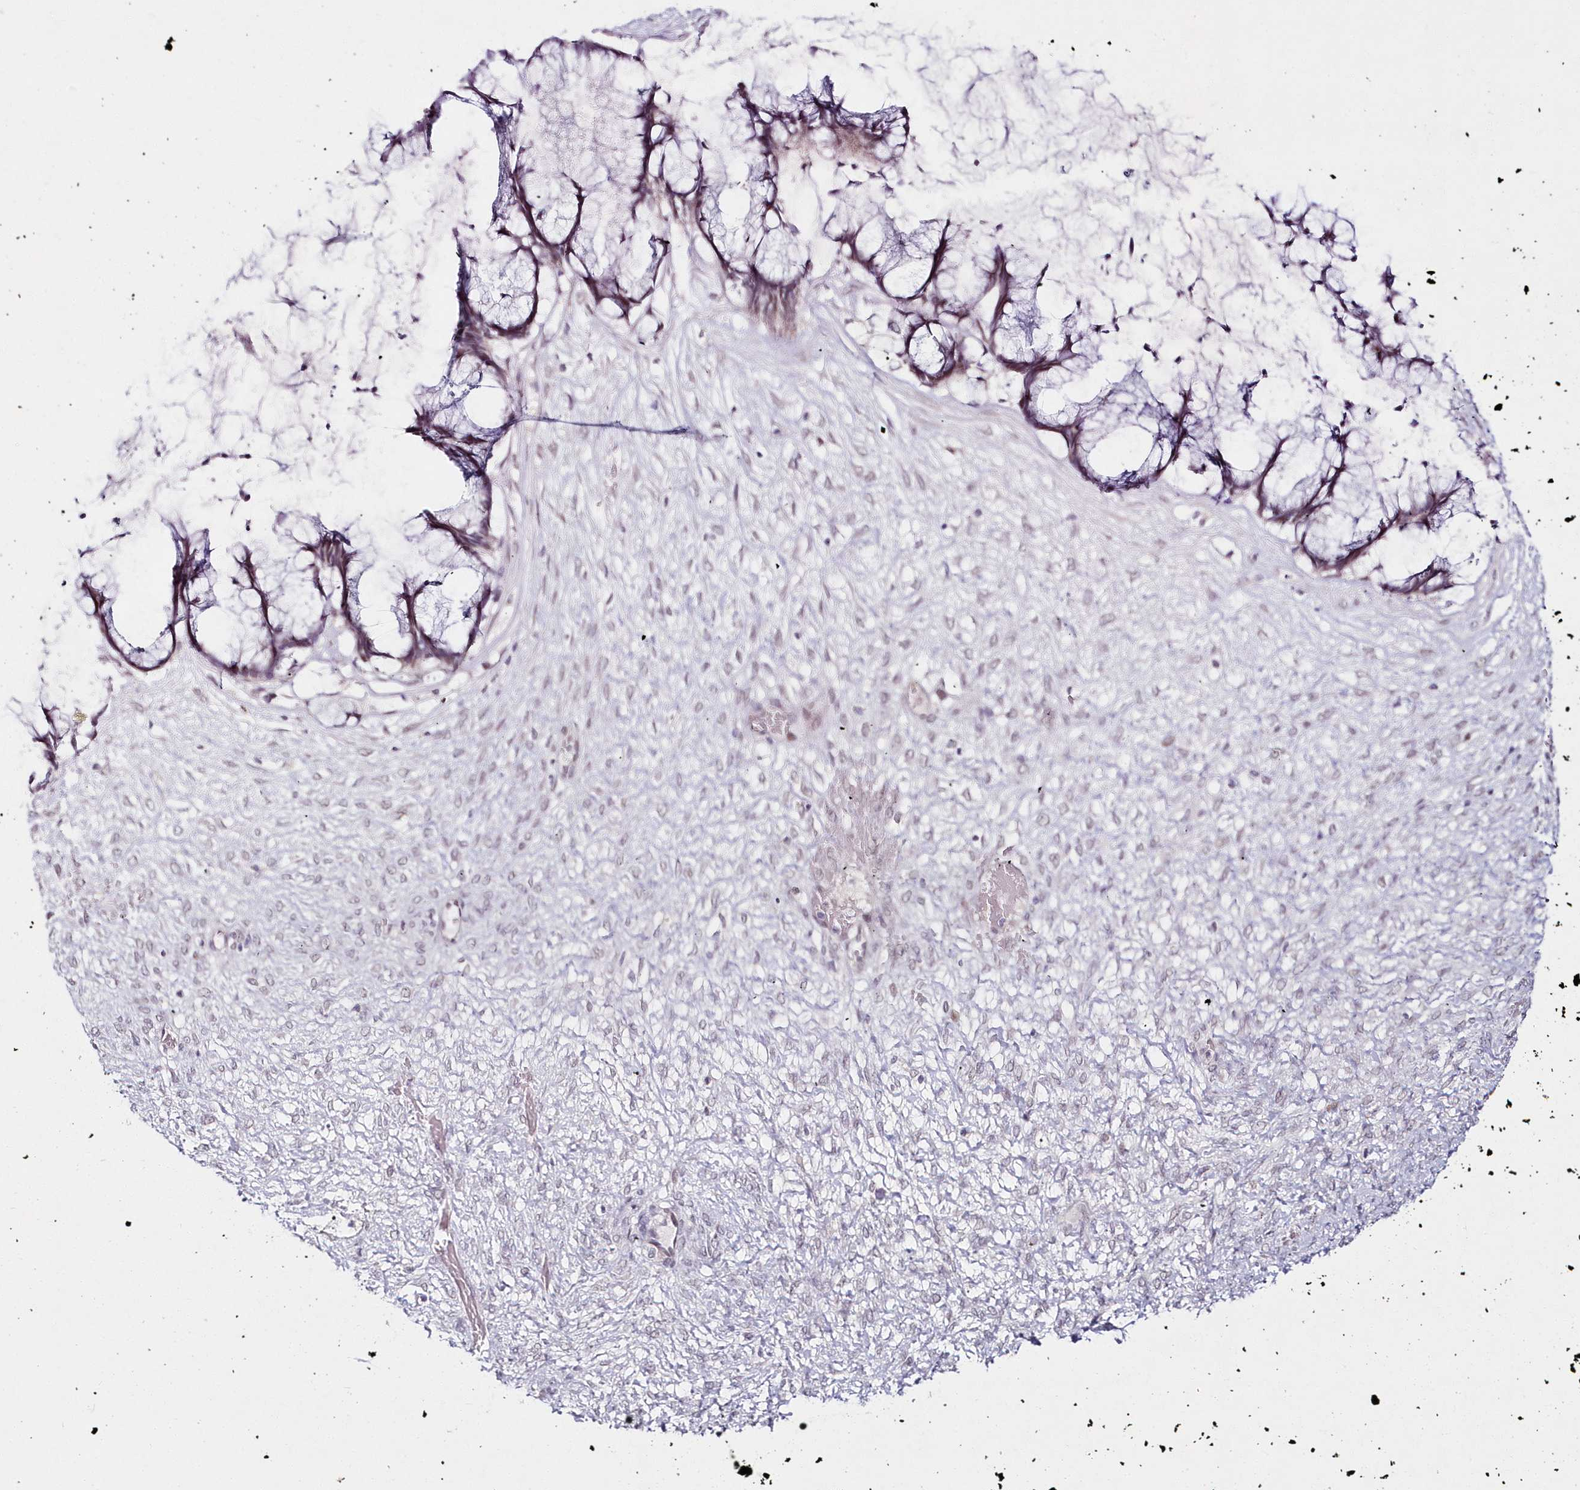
{"staining": {"intensity": "weak", "quantity": "25%-75%", "location": "cytoplasmic/membranous,nuclear"}, "tissue": "ovarian cancer", "cell_type": "Tumor cells", "image_type": "cancer", "snomed": [{"axis": "morphology", "description": "Cystadenocarcinoma, mucinous, NOS"}, {"axis": "topography", "description": "Ovary"}], "caption": "Tumor cells reveal low levels of weak cytoplasmic/membranous and nuclear staining in approximately 25%-75% of cells in human ovarian cancer (mucinous cystadenocarcinoma). (Brightfield microscopy of DAB IHC at high magnification).", "gene": "HYCC2", "patient": {"sex": "female", "age": 42}}